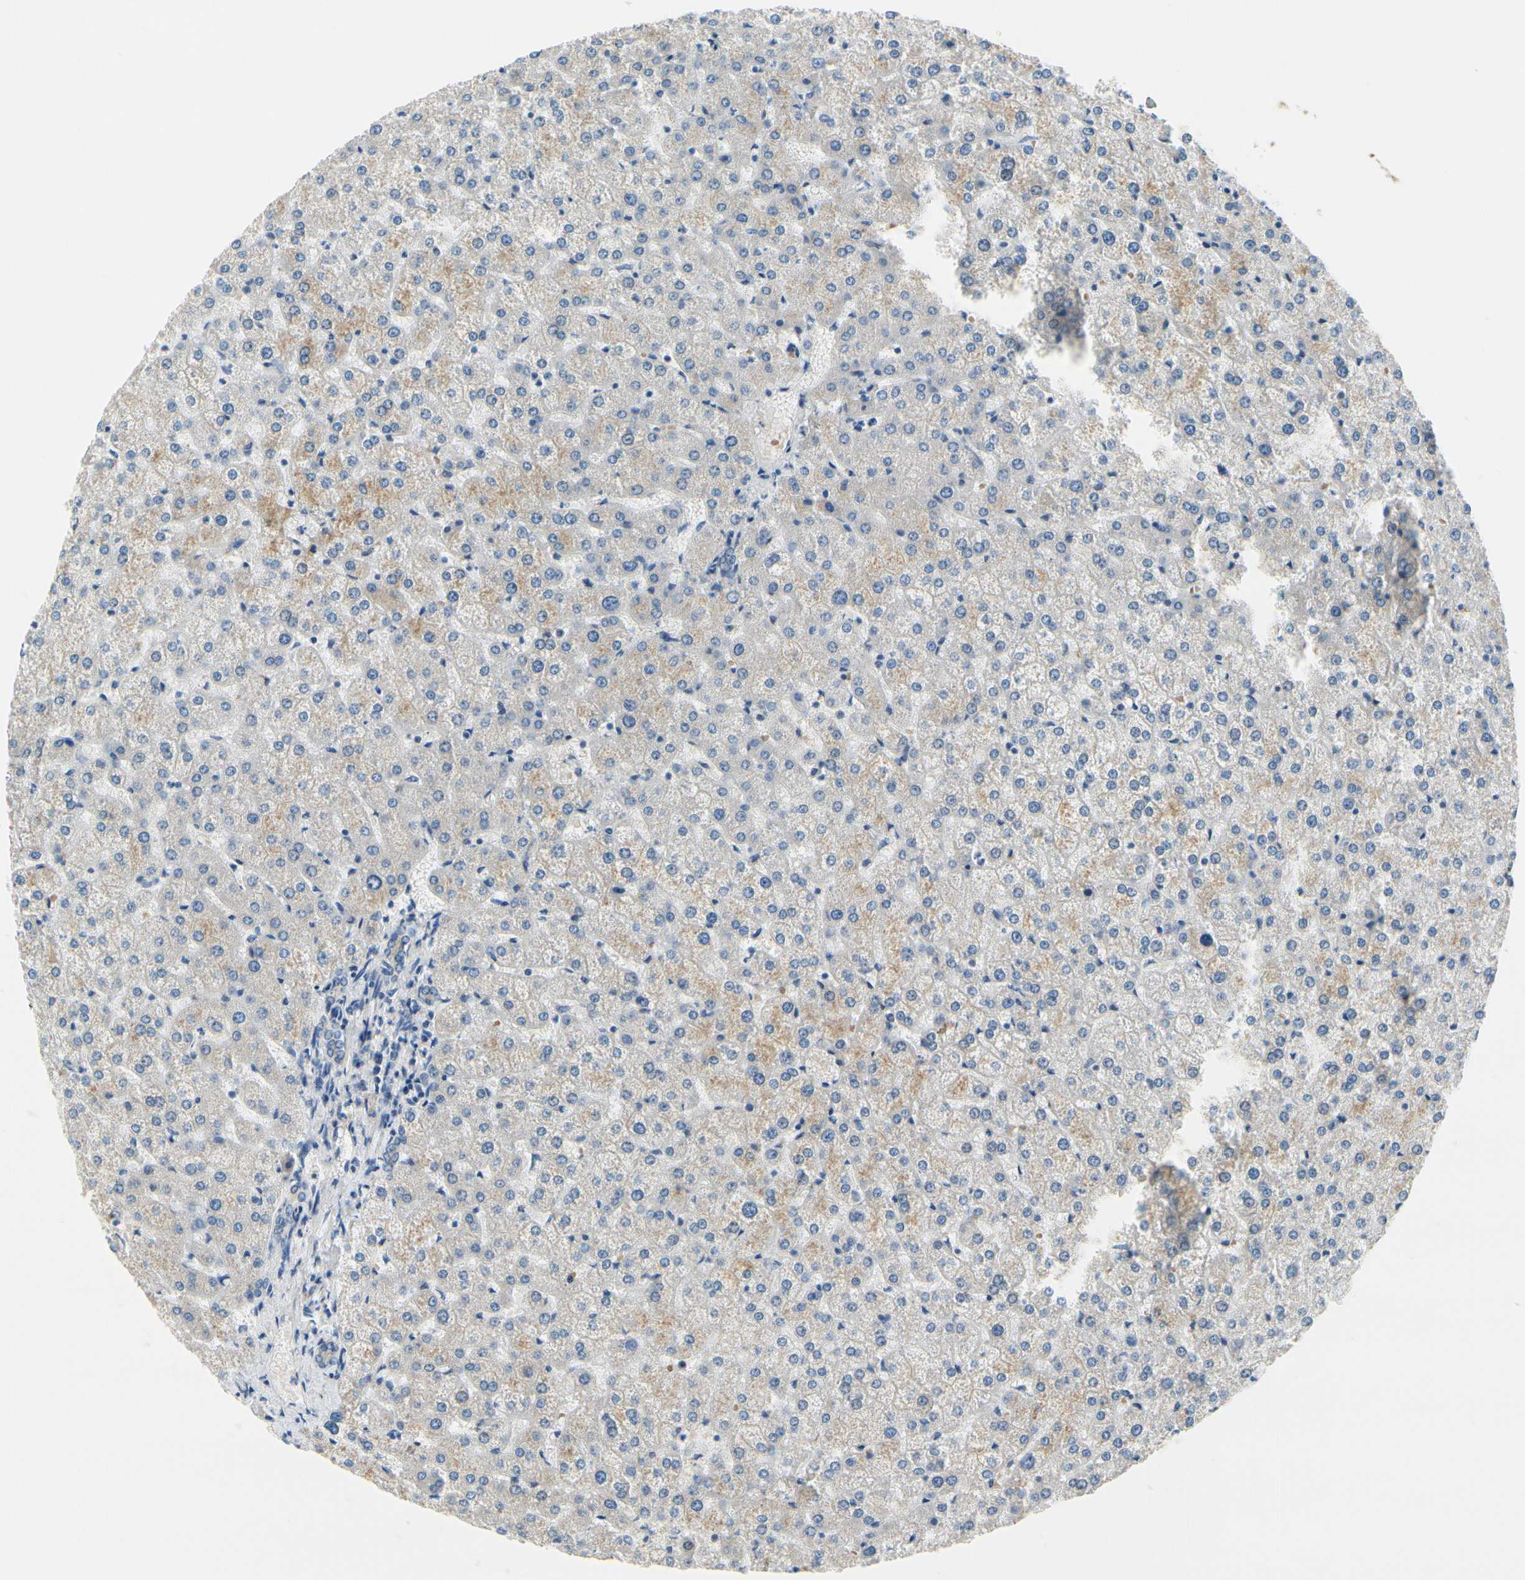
{"staining": {"intensity": "negative", "quantity": "none", "location": "none"}, "tissue": "liver", "cell_type": "Cholangiocytes", "image_type": "normal", "snomed": [{"axis": "morphology", "description": "Normal tissue, NOS"}, {"axis": "topography", "description": "Liver"}], "caption": "DAB (3,3'-diaminobenzidine) immunohistochemical staining of unremarkable human liver displays no significant staining in cholangiocytes. (Brightfield microscopy of DAB (3,3'-diaminobenzidine) IHC at high magnification).", "gene": "FCER2", "patient": {"sex": "female", "age": 32}}